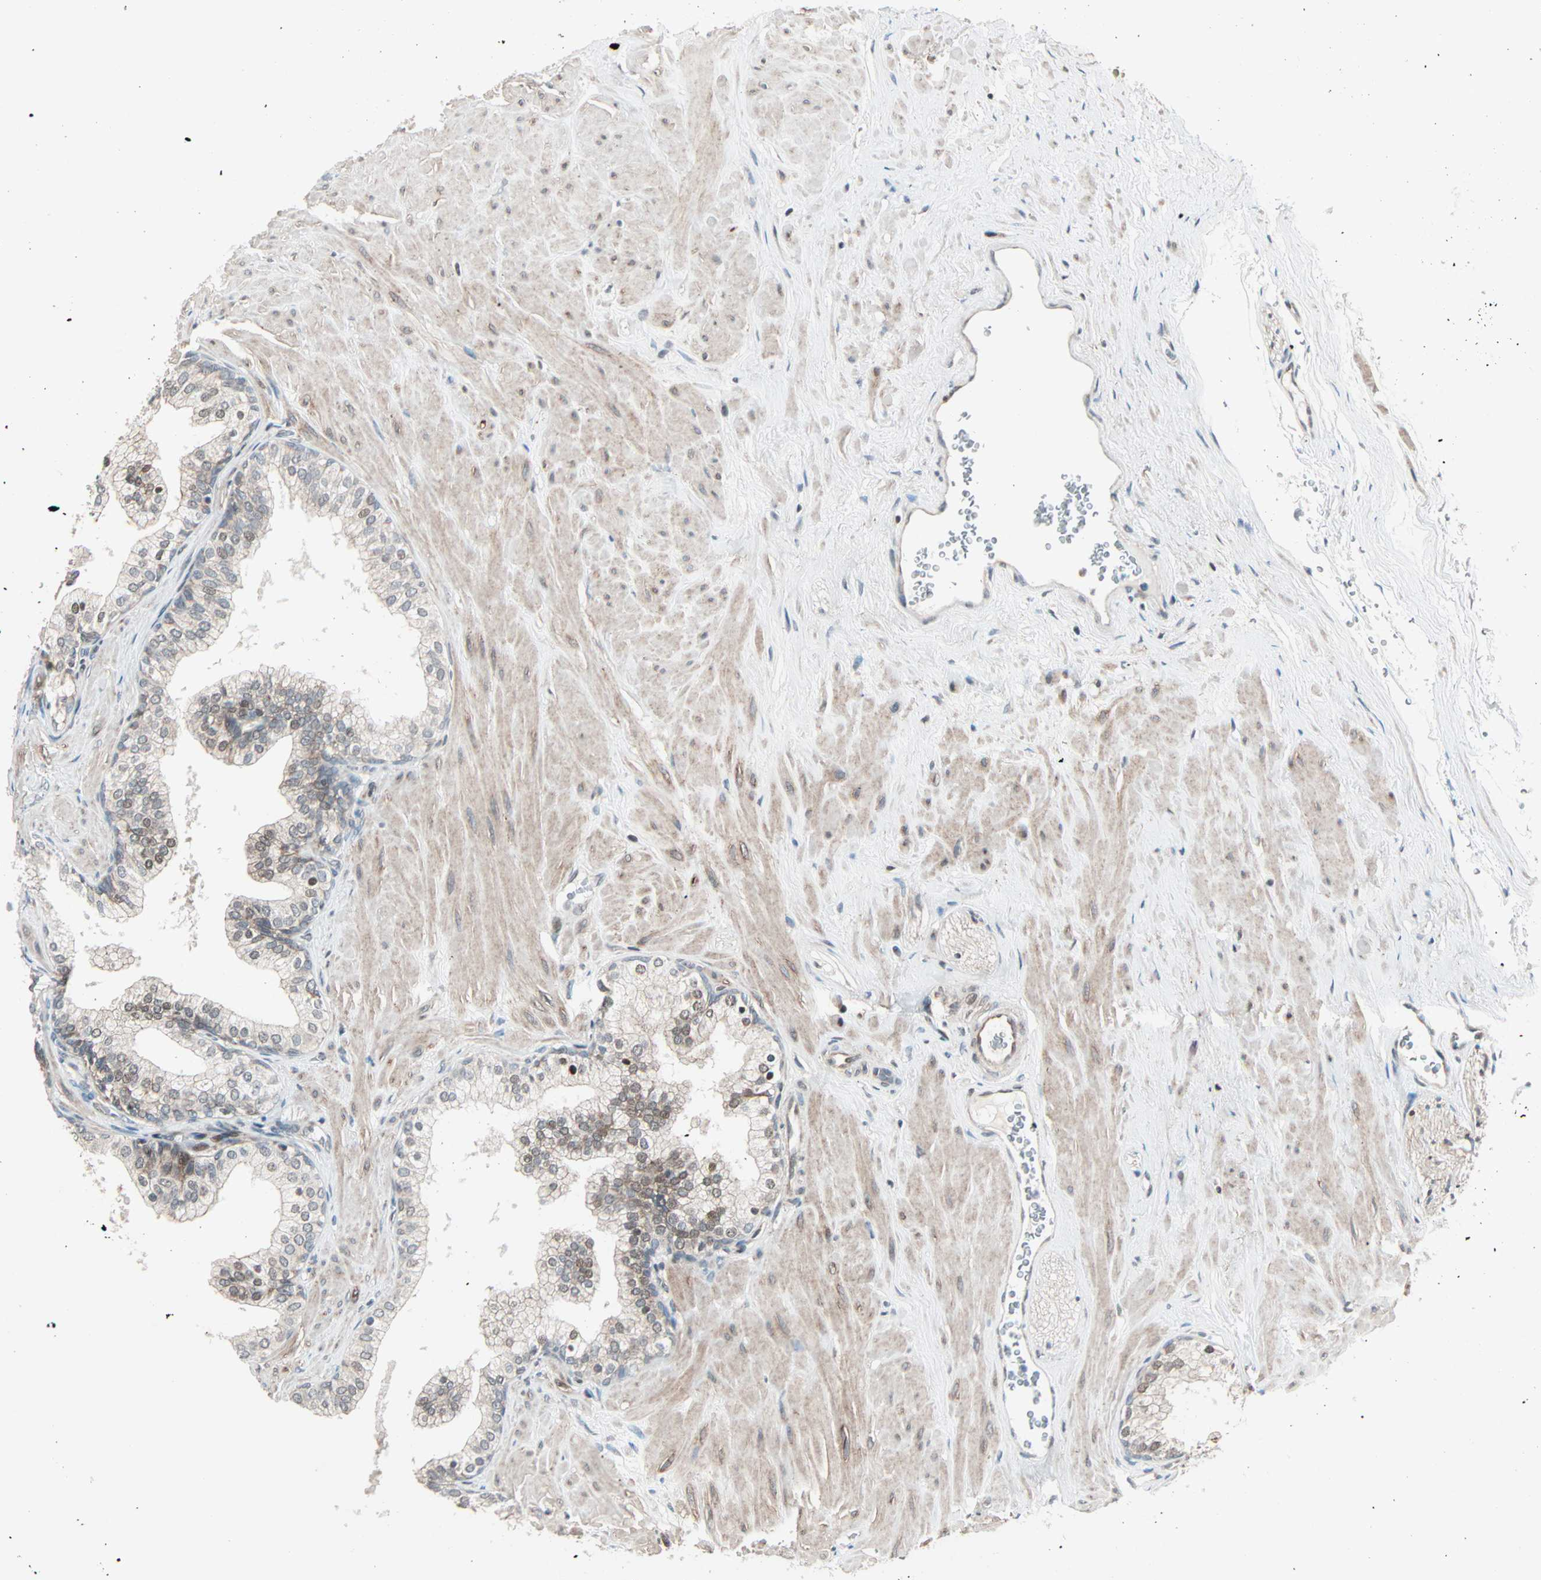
{"staining": {"intensity": "weak", "quantity": "25%-75%", "location": "cytoplasmic/membranous,nuclear"}, "tissue": "prostate", "cell_type": "Glandular cells", "image_type": "normal", "snomed": [{"axis": "morphology", "description": "Normal tissue, NOS"}, {"axis": "topography", "description": "Prostate"}], "caption": "Immunohistochemistry of normal human prostate shows low levels of weak cytoplasmic/membranous,nuclear positivity in about 25%-75% of glandular cells. The protein of interest is shown in brown color, while the nuclei are stained blue.", "gene": "CBX4", "patient": {"sex": "male", "age": 60}}